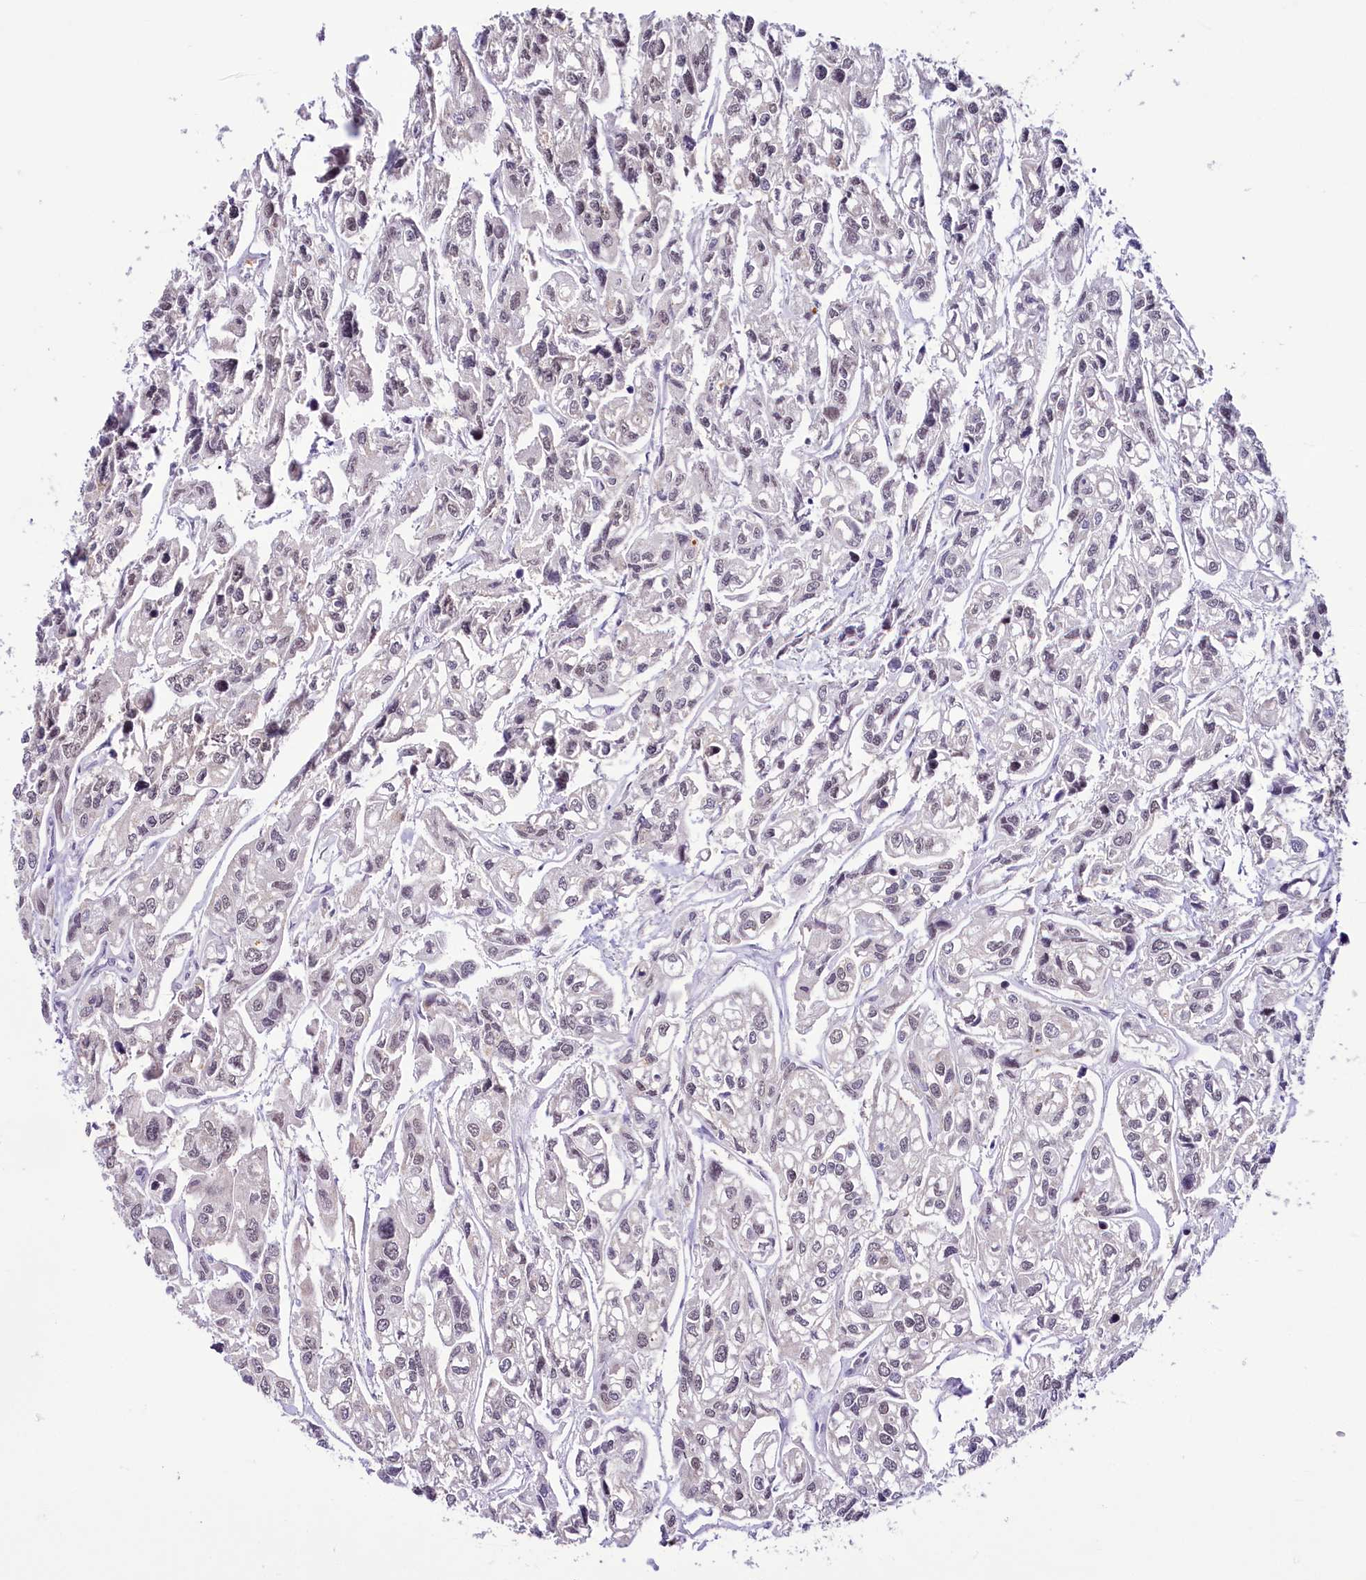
{"staining": {"intensity": "negative", "quantity": "none", "location": "none"}, "tissue": "urothelial cancer", "cell_type": "Tumor cells", "image_type": "cancer", "snomed": [{"axis": "morphology", "description": "Urothelial carcinoma, High grade"}, {"axis": "topography", "description": "Urinary bladder"}], "caption": "The photomicrograph reveals no staining of tumor cells in high-grade urothelial carcinoma.", "gene": "SCAF11", "patient": {"sex": "male", "age": 67}}